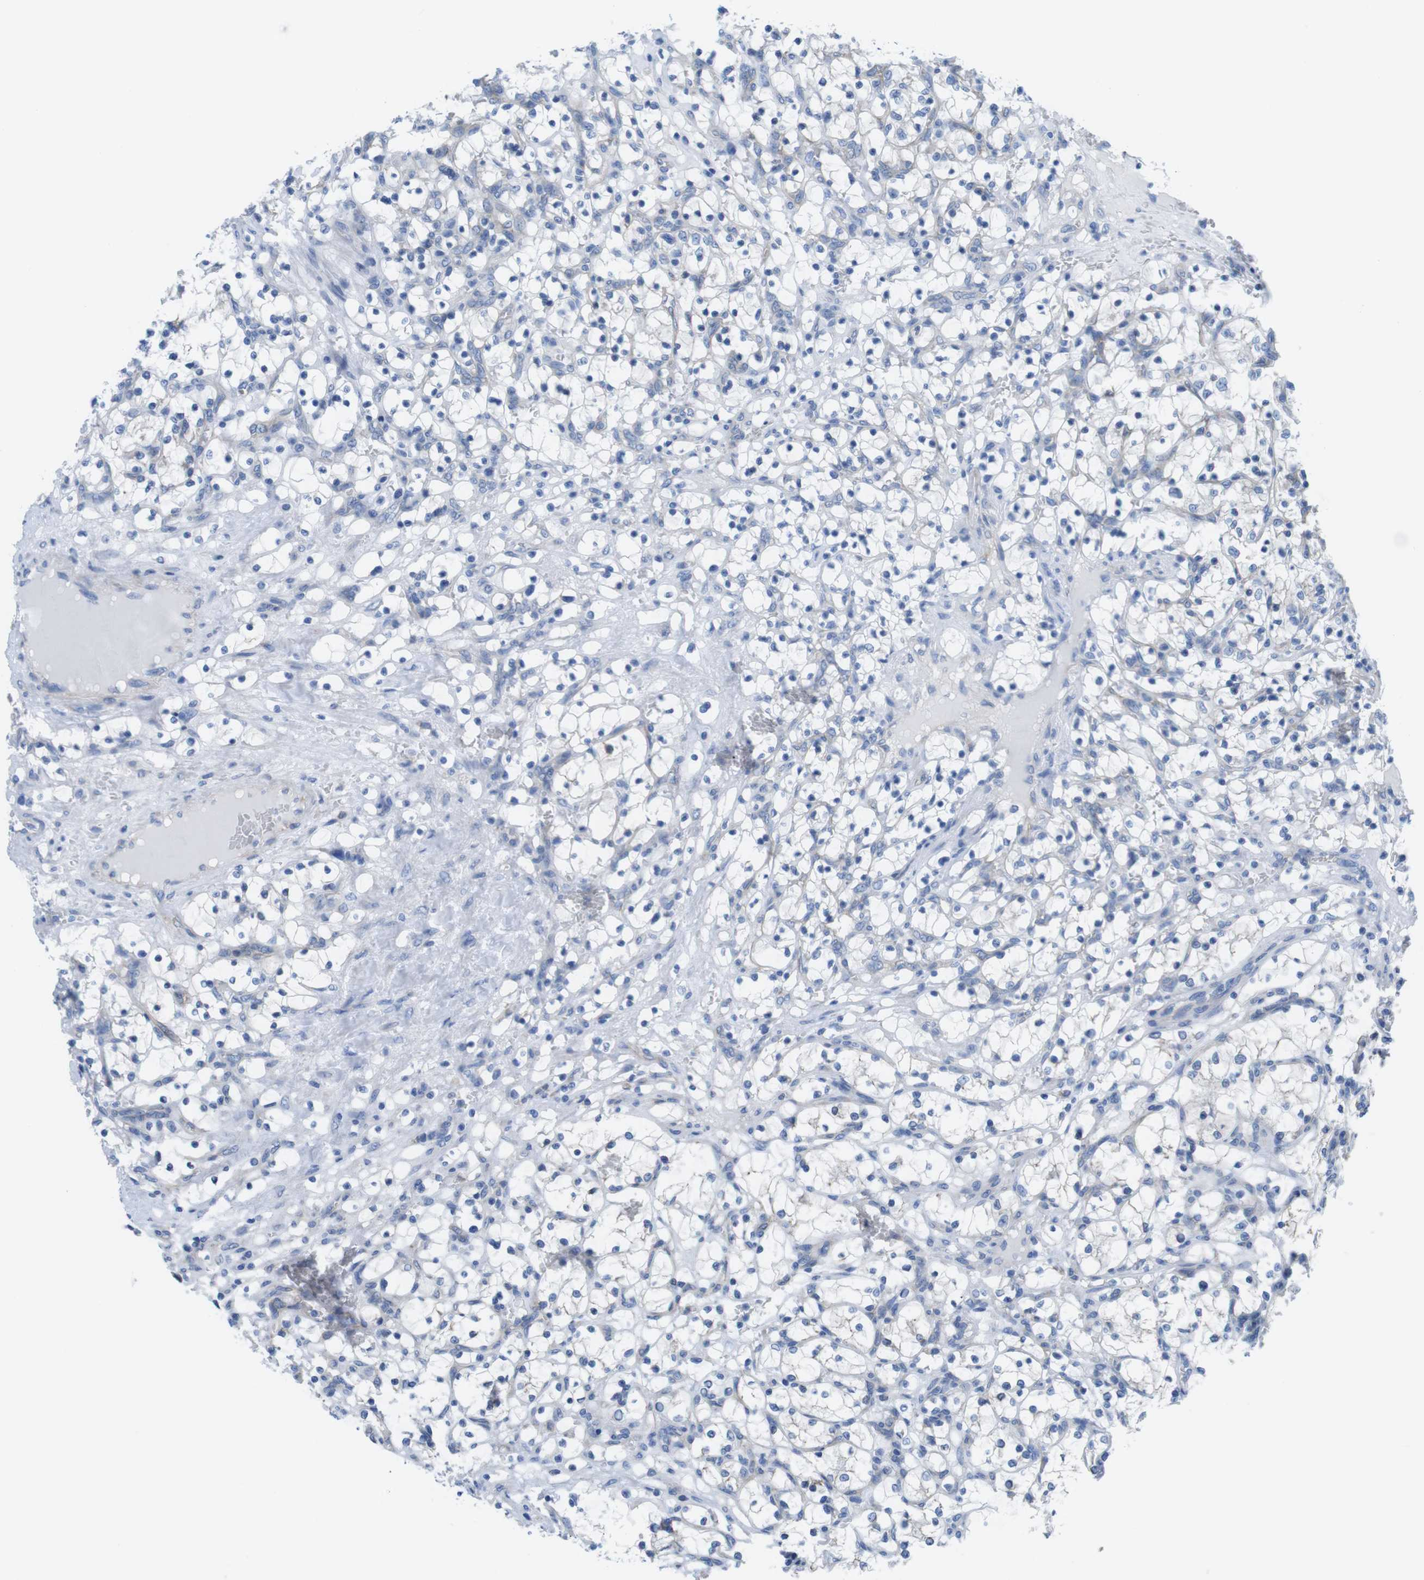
{"staining": {"intensity": "negative", "quantity": "none", "location": "none"}, "tissue": "renal cancer", "cell_type": "Tumor cells", "image_type": "cancer", "snomed": [{"axis": "morphology", "description": "Adenocarcinoma, NOS"}, {"axis": "topography", "description": "Kidney"}], "caption": "Immunohistochemistry (IHC) of human renal adenocarcinoma exhibits no expression in tumor cells.", "gene": "CDH8", "patient": {"sex": "female", "age": 69}}